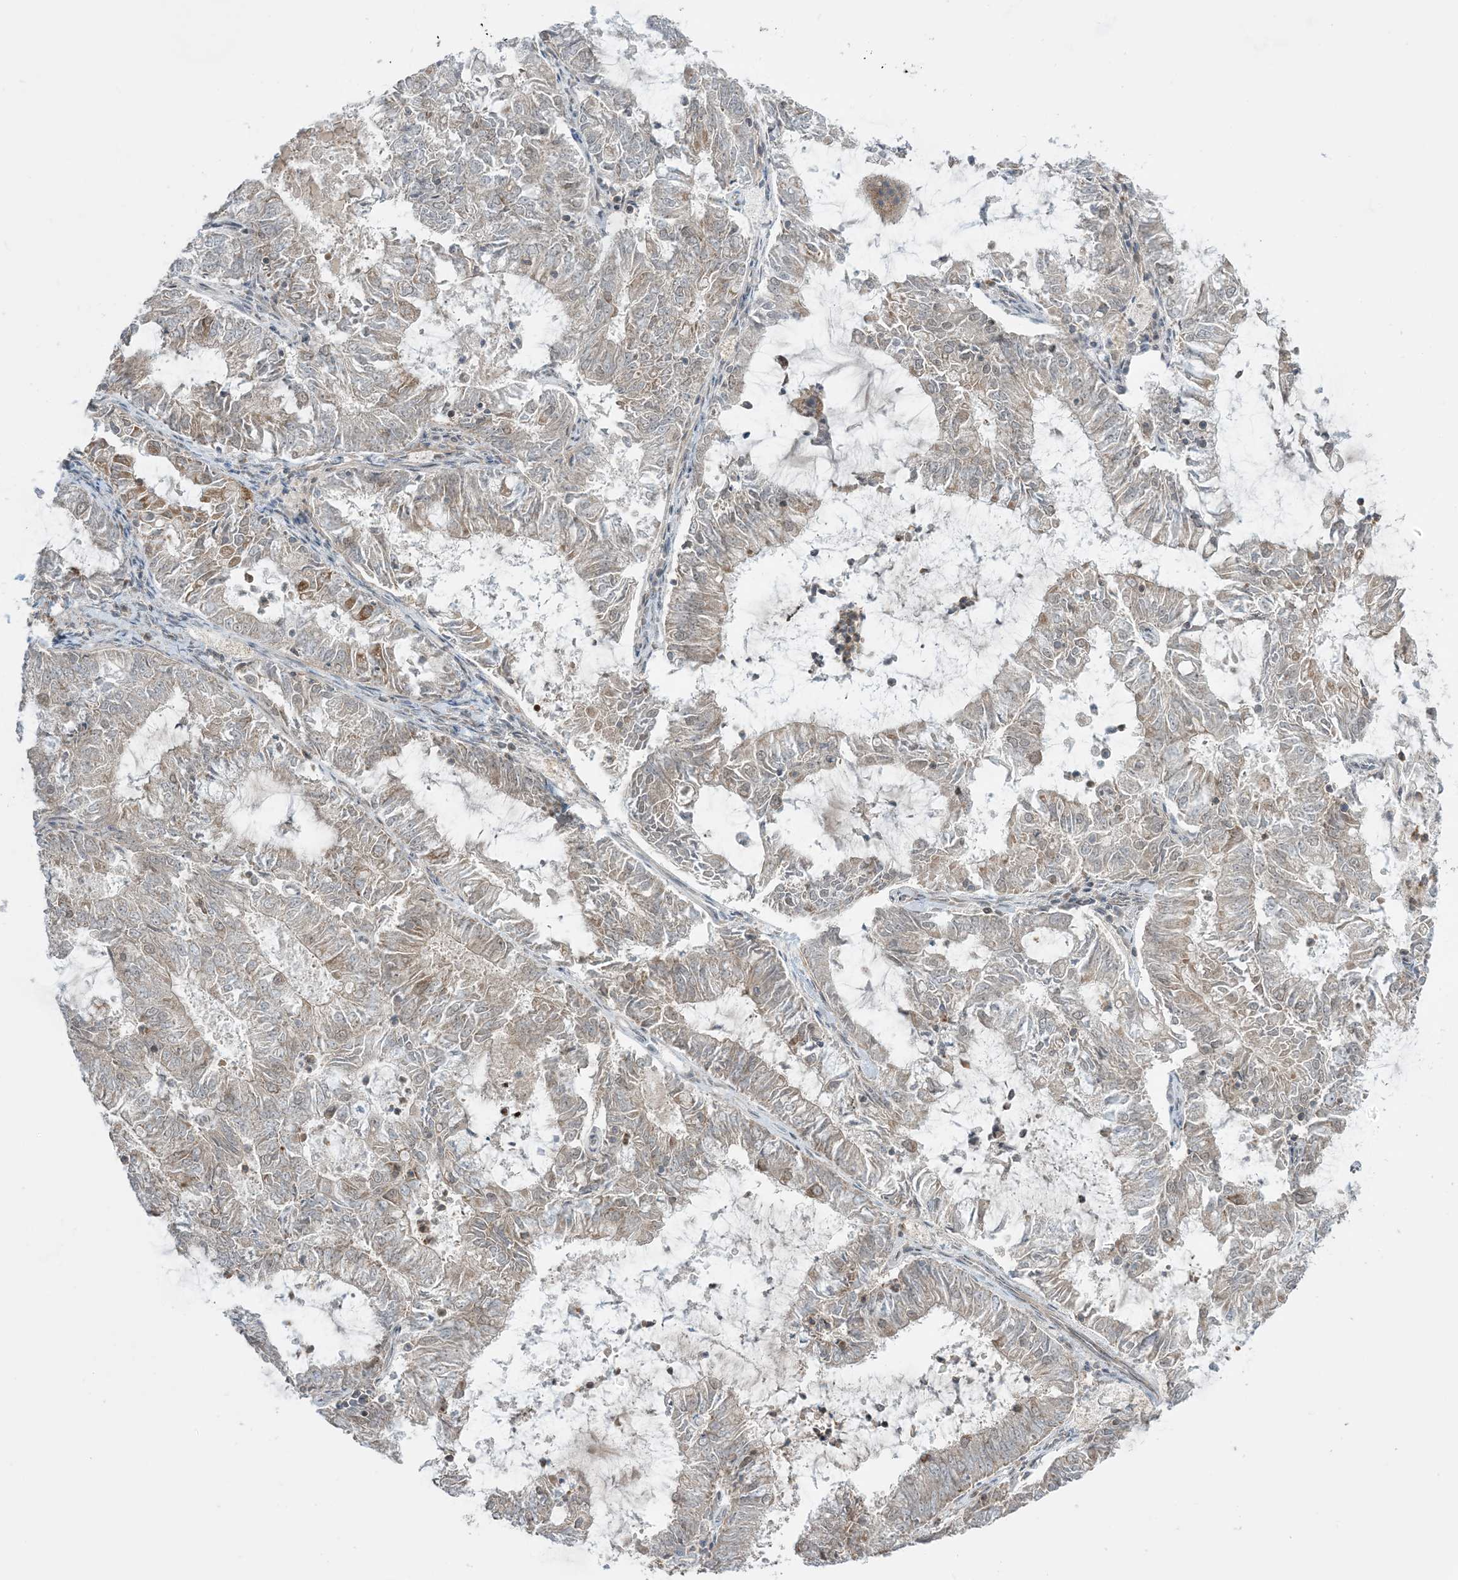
{"staining": {"intensity": "moderate", "quantity": "<25%", "location": "cytoplasmic/membranous"}, "tissue": "endometrial cancer", "cell_type": "Tumor cells", "image_type": "cancer", "snomed": [{"axis": "morphology", "description": "Adenocarcinoma, NOS"}, {"axis": "topography", "description": "Endometrium"}], "caption": "Moderate cytoplasmic/membranous protein expression is appreciated in about <25% of tumor cells in endometrial cancer. The staining is performed using DAB brown chromogen to label protein expression. The nuclei are counter-stained blue using hematoxylin.", "gene": "PHLDB2", "patient": {"sex": "female", "age": 57}}